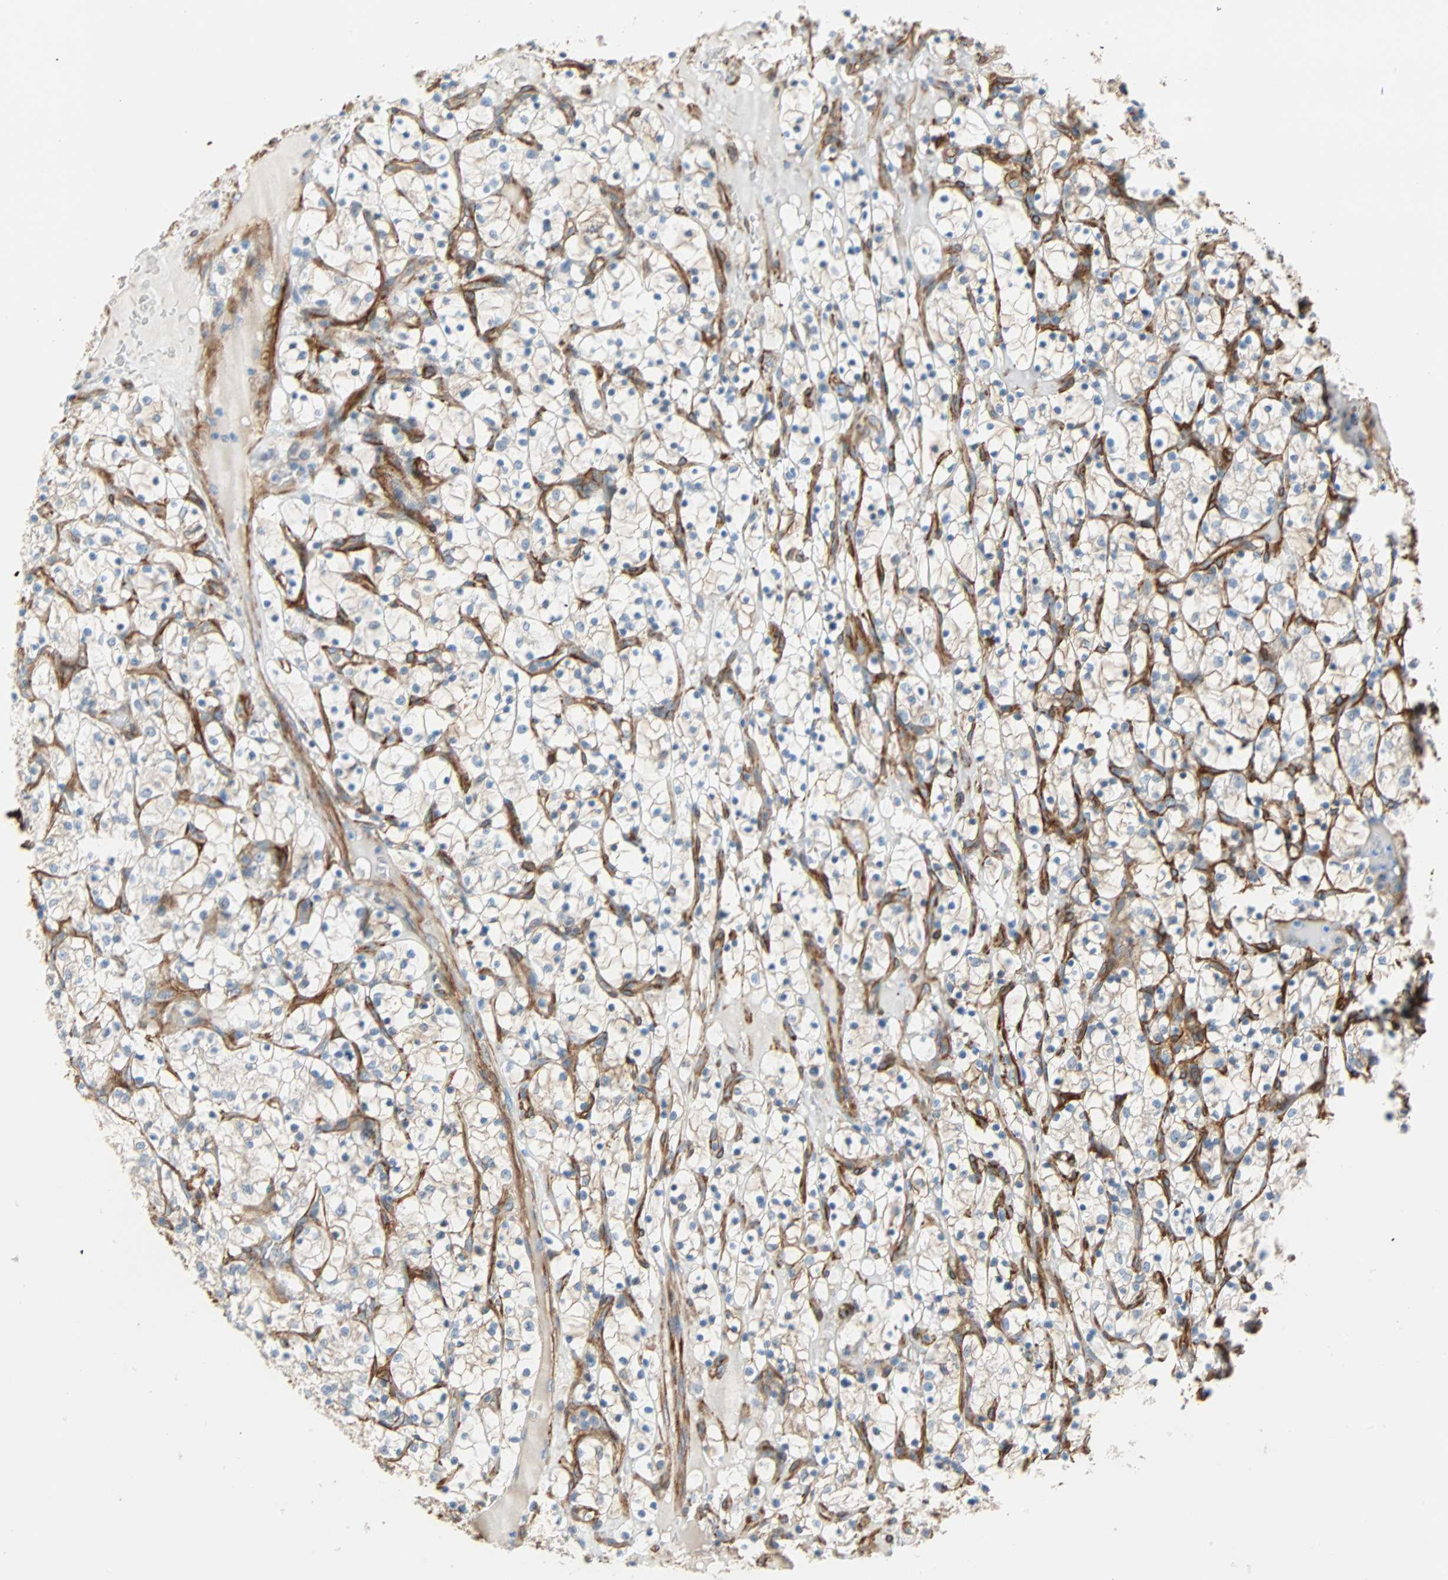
{"staining": {"intensity": "moderate", "quantity": "<25%", "location": "cytoplasmic/membranous"}, "tissue": "renal cancer", "cell_type": "Tumor cells", "image_type": "cancer", "snomed": [{"axis": "morphology", "description": "Adenocarcinoma, NOS"}, {"axis": "topography", "description": "Kidney"}], "caption": "Renal cancer (adenocarcinoma) tissue demonstrates moderate cytoplasmic/membranous expression in about <25% of tumor cells (DAB = brown stain, brightfield microscopy at high magnification).", "gene": "EPB41L2", "patient": {"sex": "female", "age": 69}}